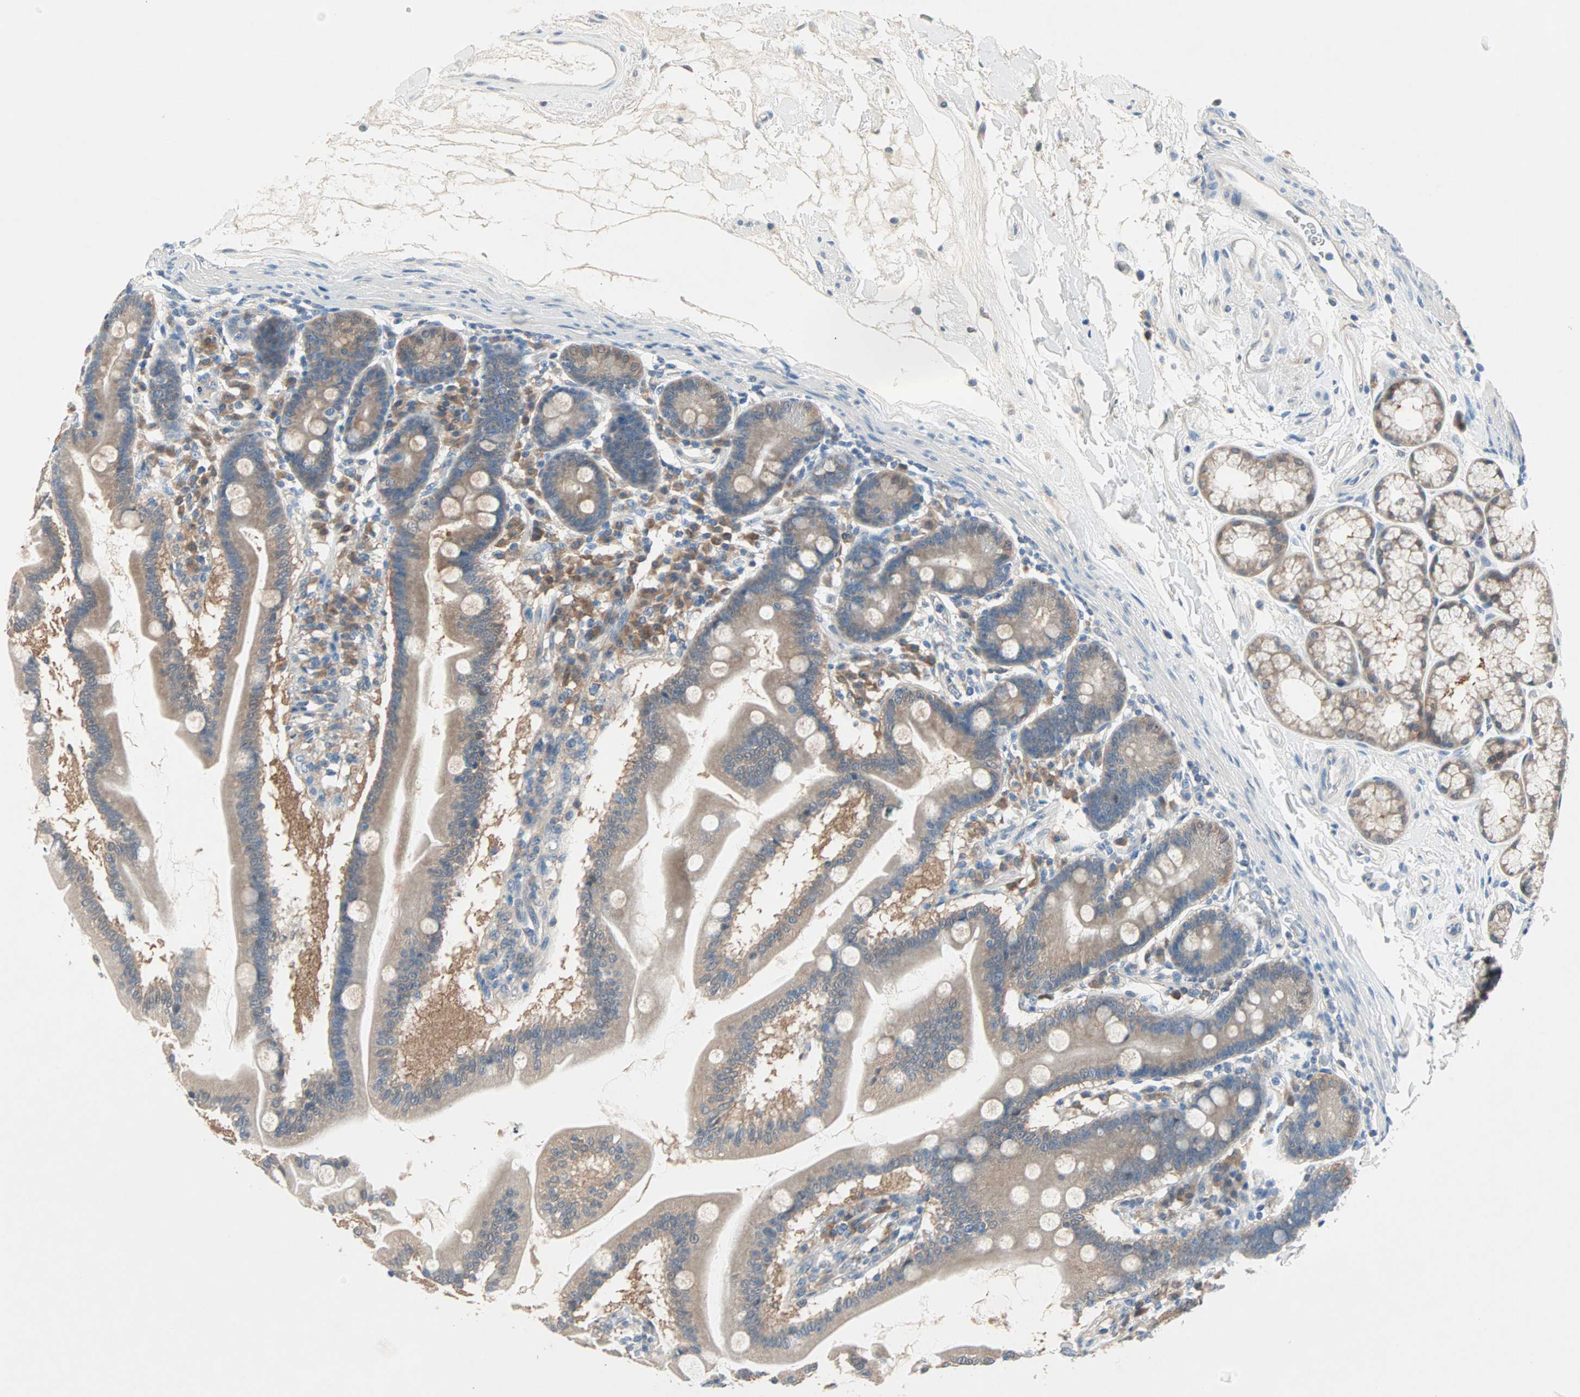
{"staining": {"intensity": "moderate", "quantity": ">75%", "location": "cytoplasmic/membranous"}, "tissue": "duodenum", "cell_type": "Glandular cells", "image_type": "normal", "snomed": [{"axis": "morphology", "description": "Normal tissue, NOS"}, {"axis": "topography", "description": "Duodenum"}], "caption": "Moderate cytoplasmic/membranous expression is seen in about >75% of glandular cells in benign duodenum. (DAB (3,3'-diaminobenzidine) IHC with brightfield microscopy, high magnification).", "gene": "MPI", "patient": {"sex": "female", "age": 64}}